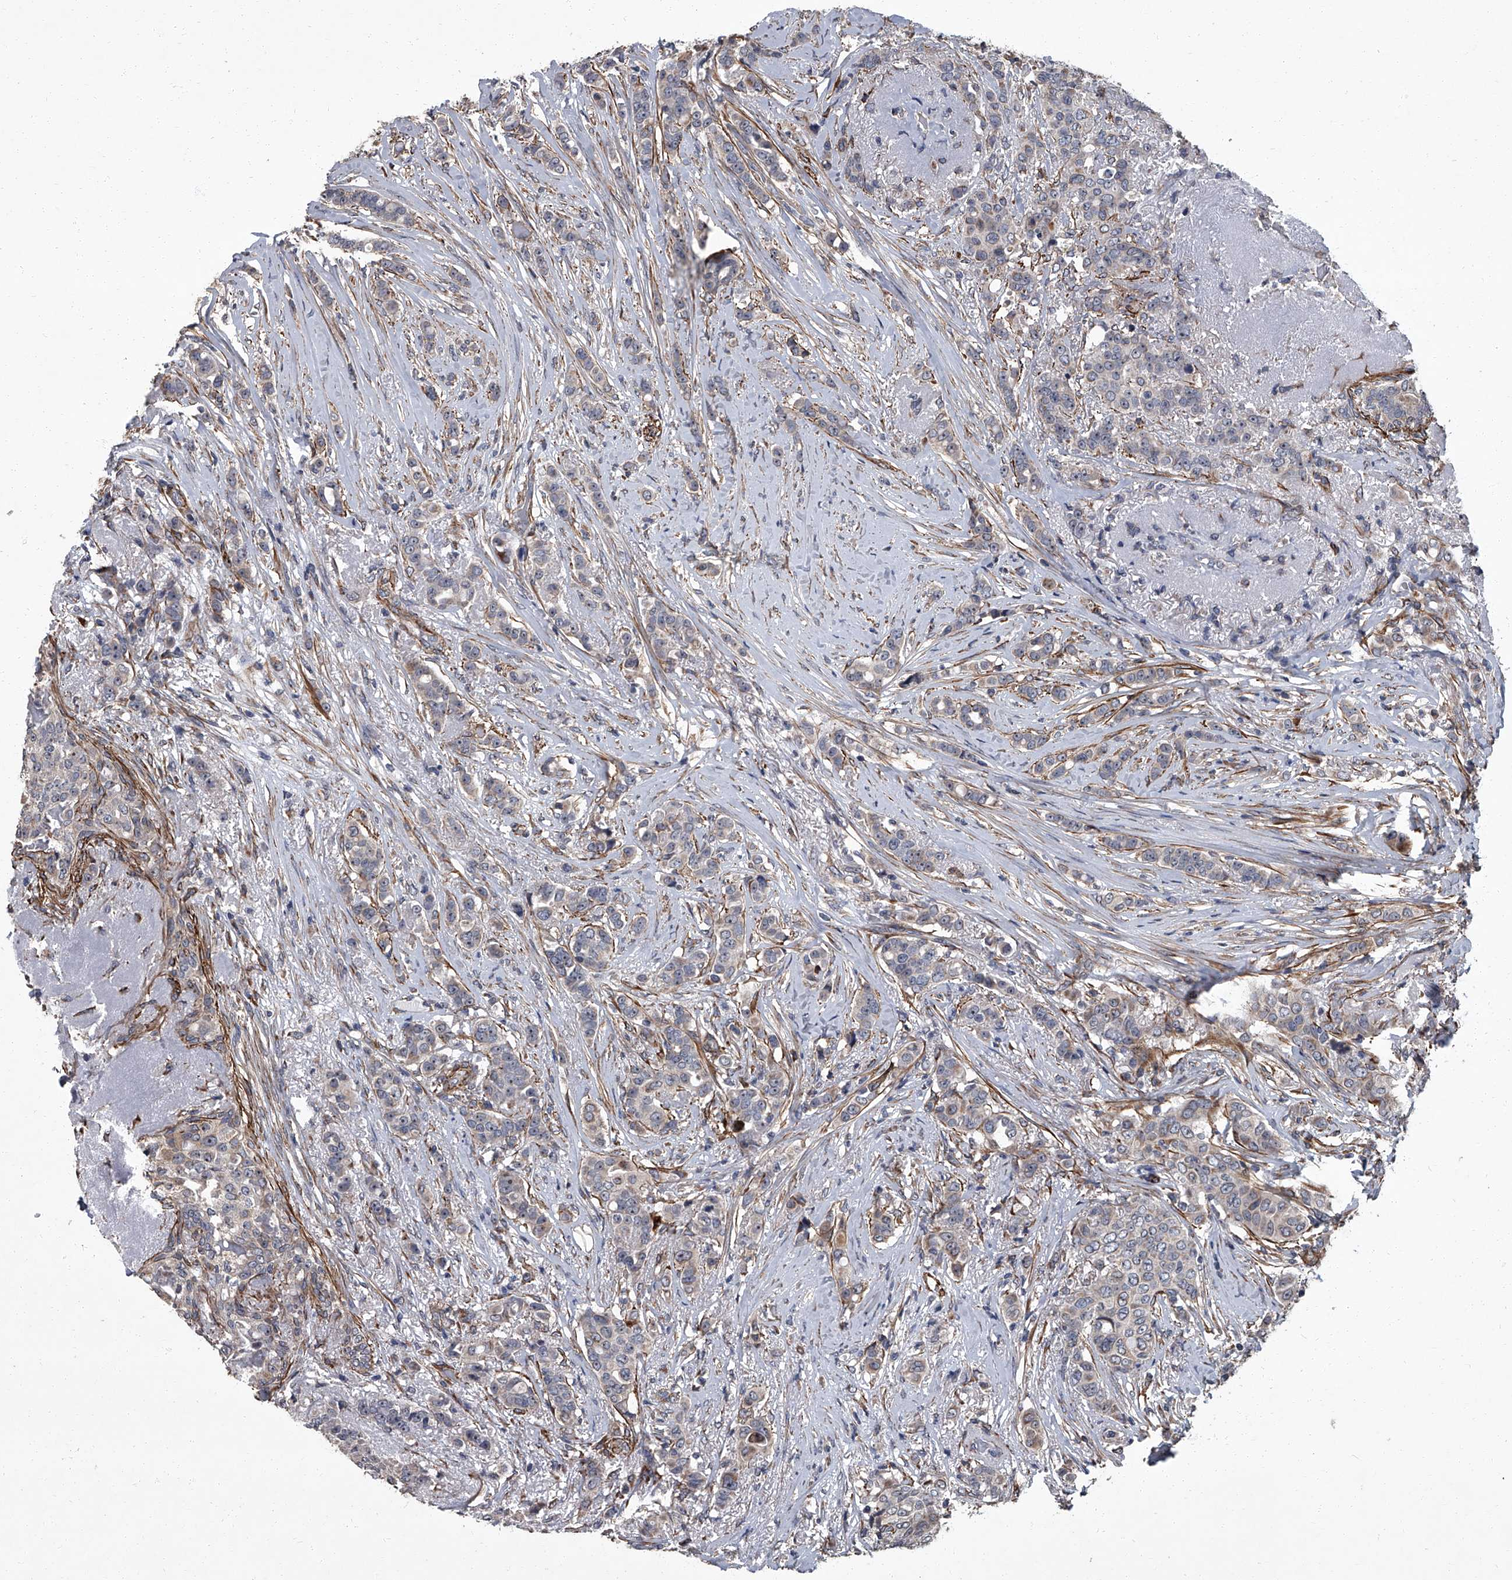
{"staining": {"intensity": "negative", "quantity": "none", "location": "none"}, "tissue": "breast cancer", "cell_type": "Tumor cells", "image_type": "cancer", "snomed": [{"axis": "morphology", "description": "Lobular carcinoma"}, {"axis": "topography", "description": "Breast"}], "caption": "This micrograph is of breast cancer (lobular carcinoma) stained with immunohistochemistry (IHC) to label a protein in brown with the nuclei are counter-stained blue. There is no expression in tumor cells.", "gene": "SIRT4", "patient": {"sex": "female", "age": 51}}